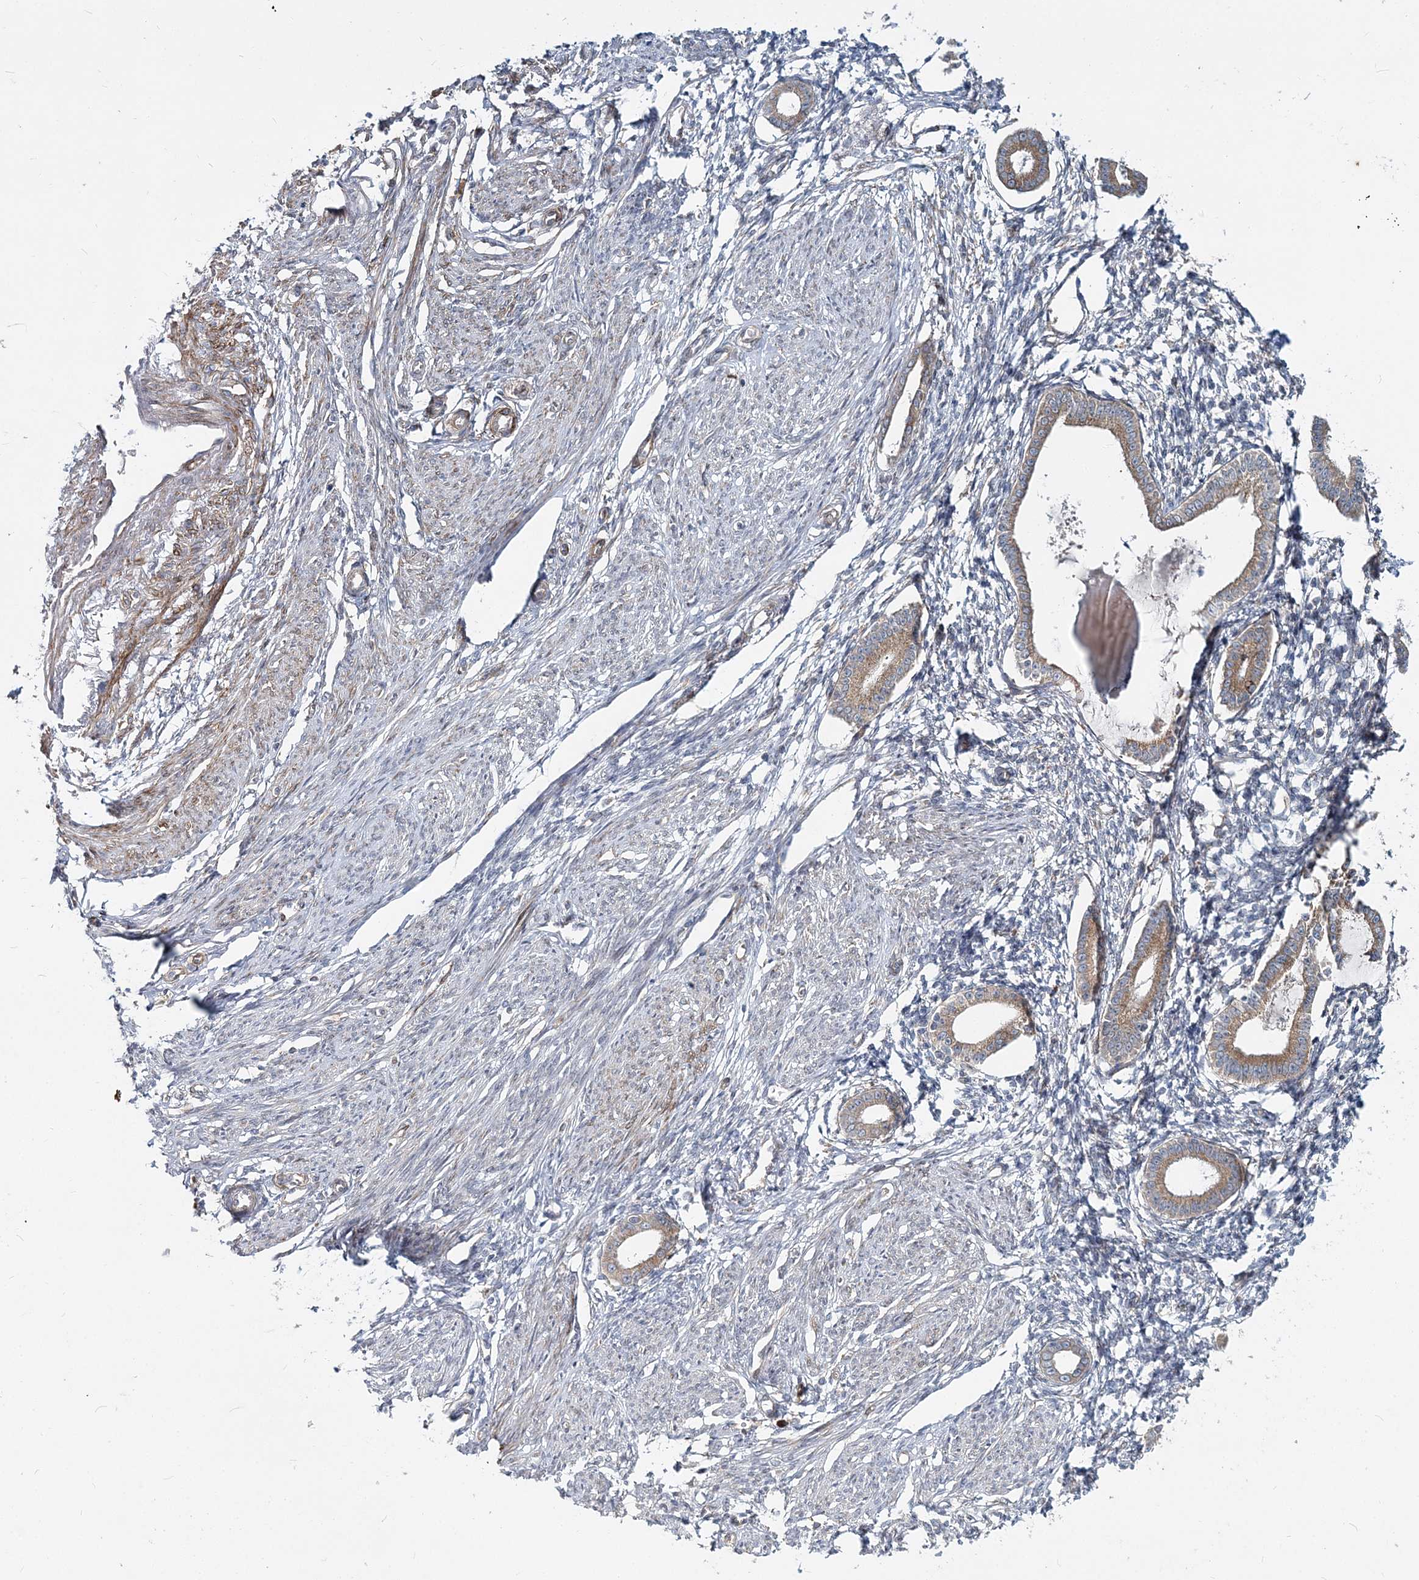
{"staining": {"intensity": "weak", "quantity": "<25%", "location": "cytoplasmic/membranous"}, "tissue": "endometrium", "cell_type": "Cells in endometrial stroma", "image_type": "normal", "snomed": [{"axis": "morphology", "description": "Normal tissue, NOS"}, {"axis": "topography", "description": "Endometrium"}], "caption": "This micrograph is of normal endometrium stained with immunohistochemistry to label a protein in brown with the nuclei are counter-stained blue. There is no staining in cells in endometrial stroma.", "gene": "NBAS", "patient": {"sex": "female", "age": 56}}